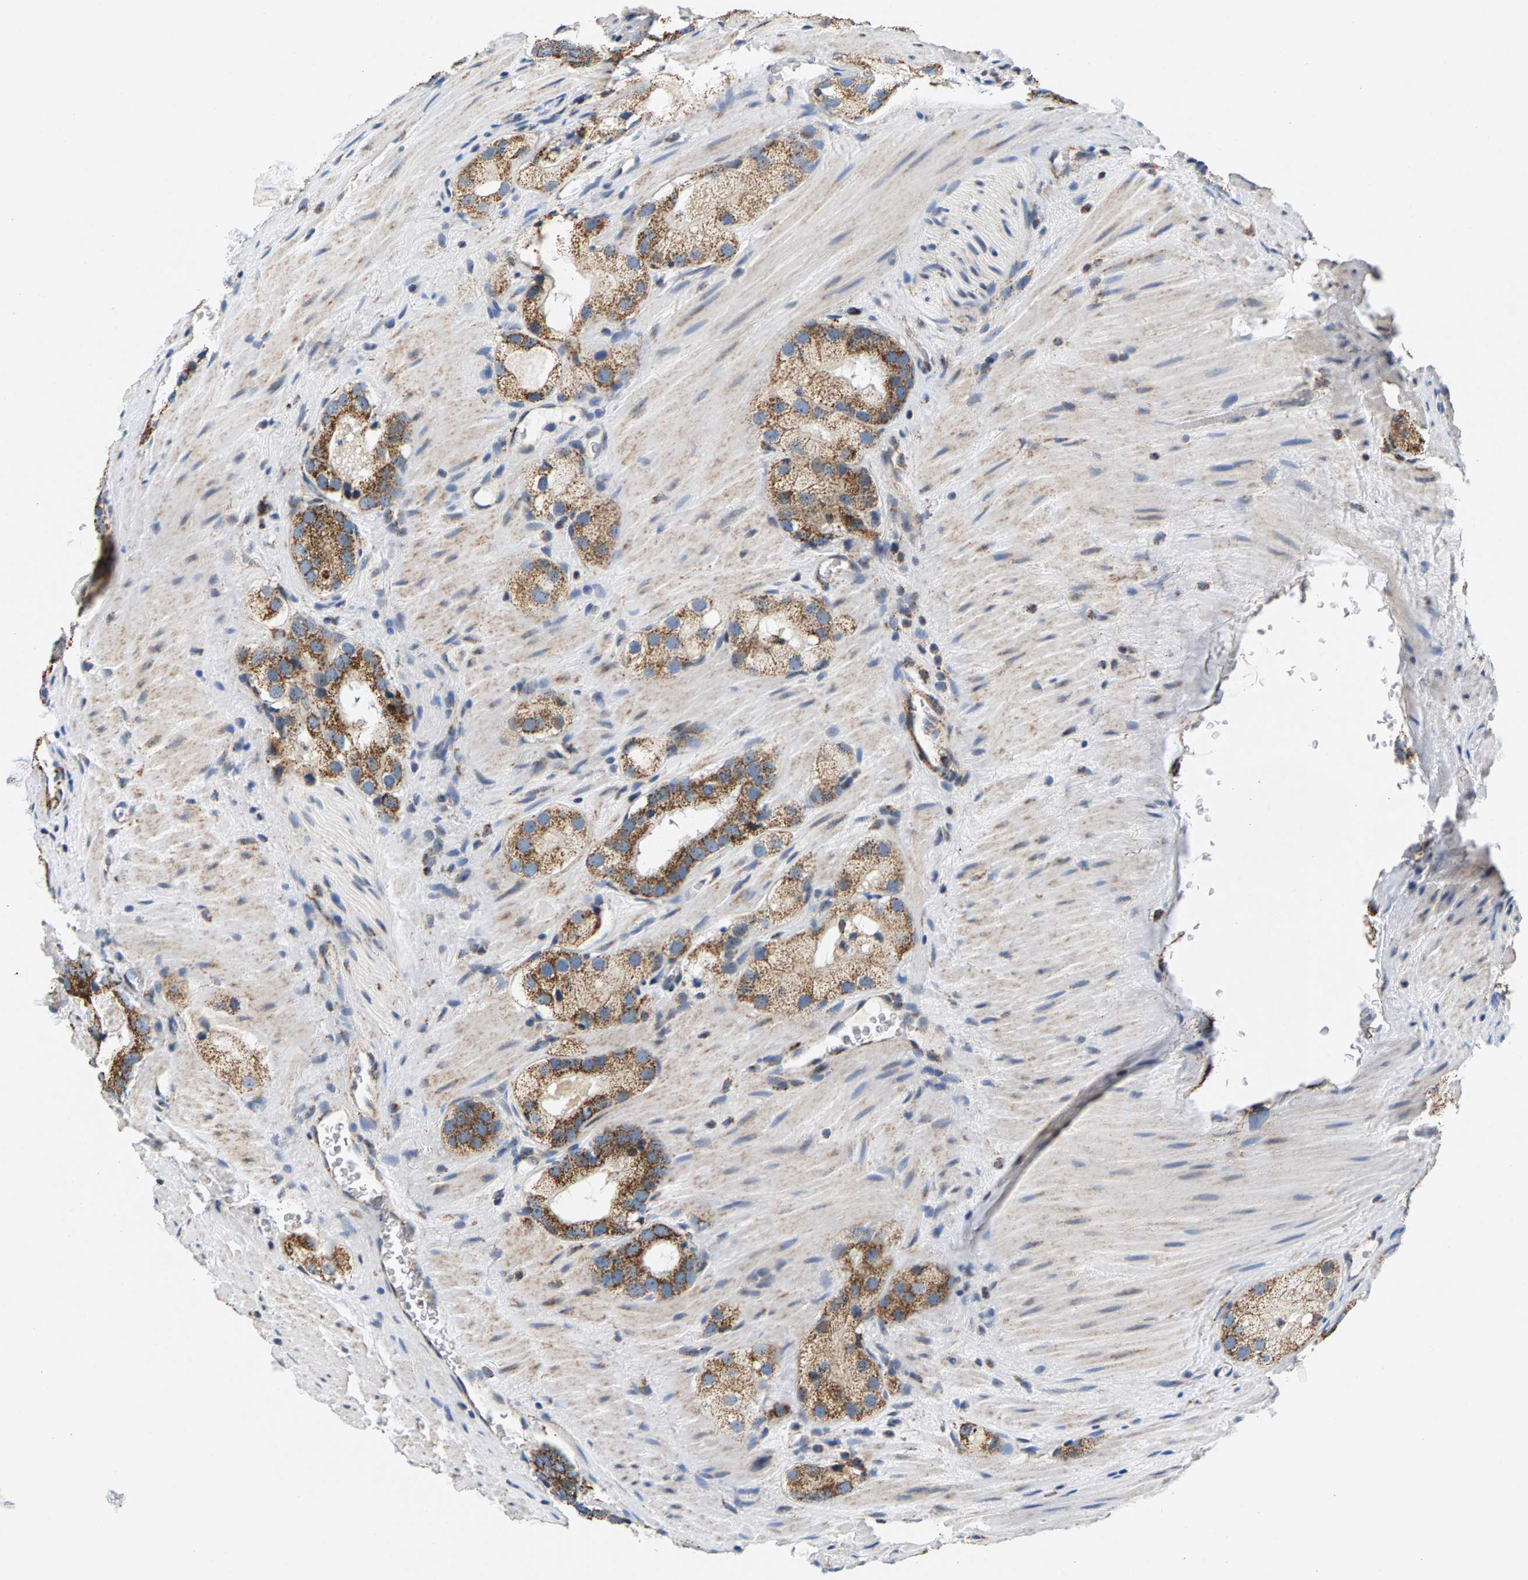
{"staining": {"intensity": "moderate", "quantity": ">75%", "location": "cytoplasmic/membranous"}, "tissue": "prostate cancer", "cell_type": "Tumor cells", "image_type": "cancer", "snomed": [{"axis": "morphology", "description": "Adenocarcinoma, High grade"}, {"axis": "topography", "description": "Prostate"}], "caption": "IHC of high-grade adenocarcinoma (prostate) exhibits medium levels of moderate cytoplasmic/membranous positivity in about >75% of tumor cells. (Stains: DAB in brown, nuclei in blue, Microscopy: brightfield microscopy at high magnification).", "gene": "PDE1A", "patient": {"sex": "male", "age": 63}}